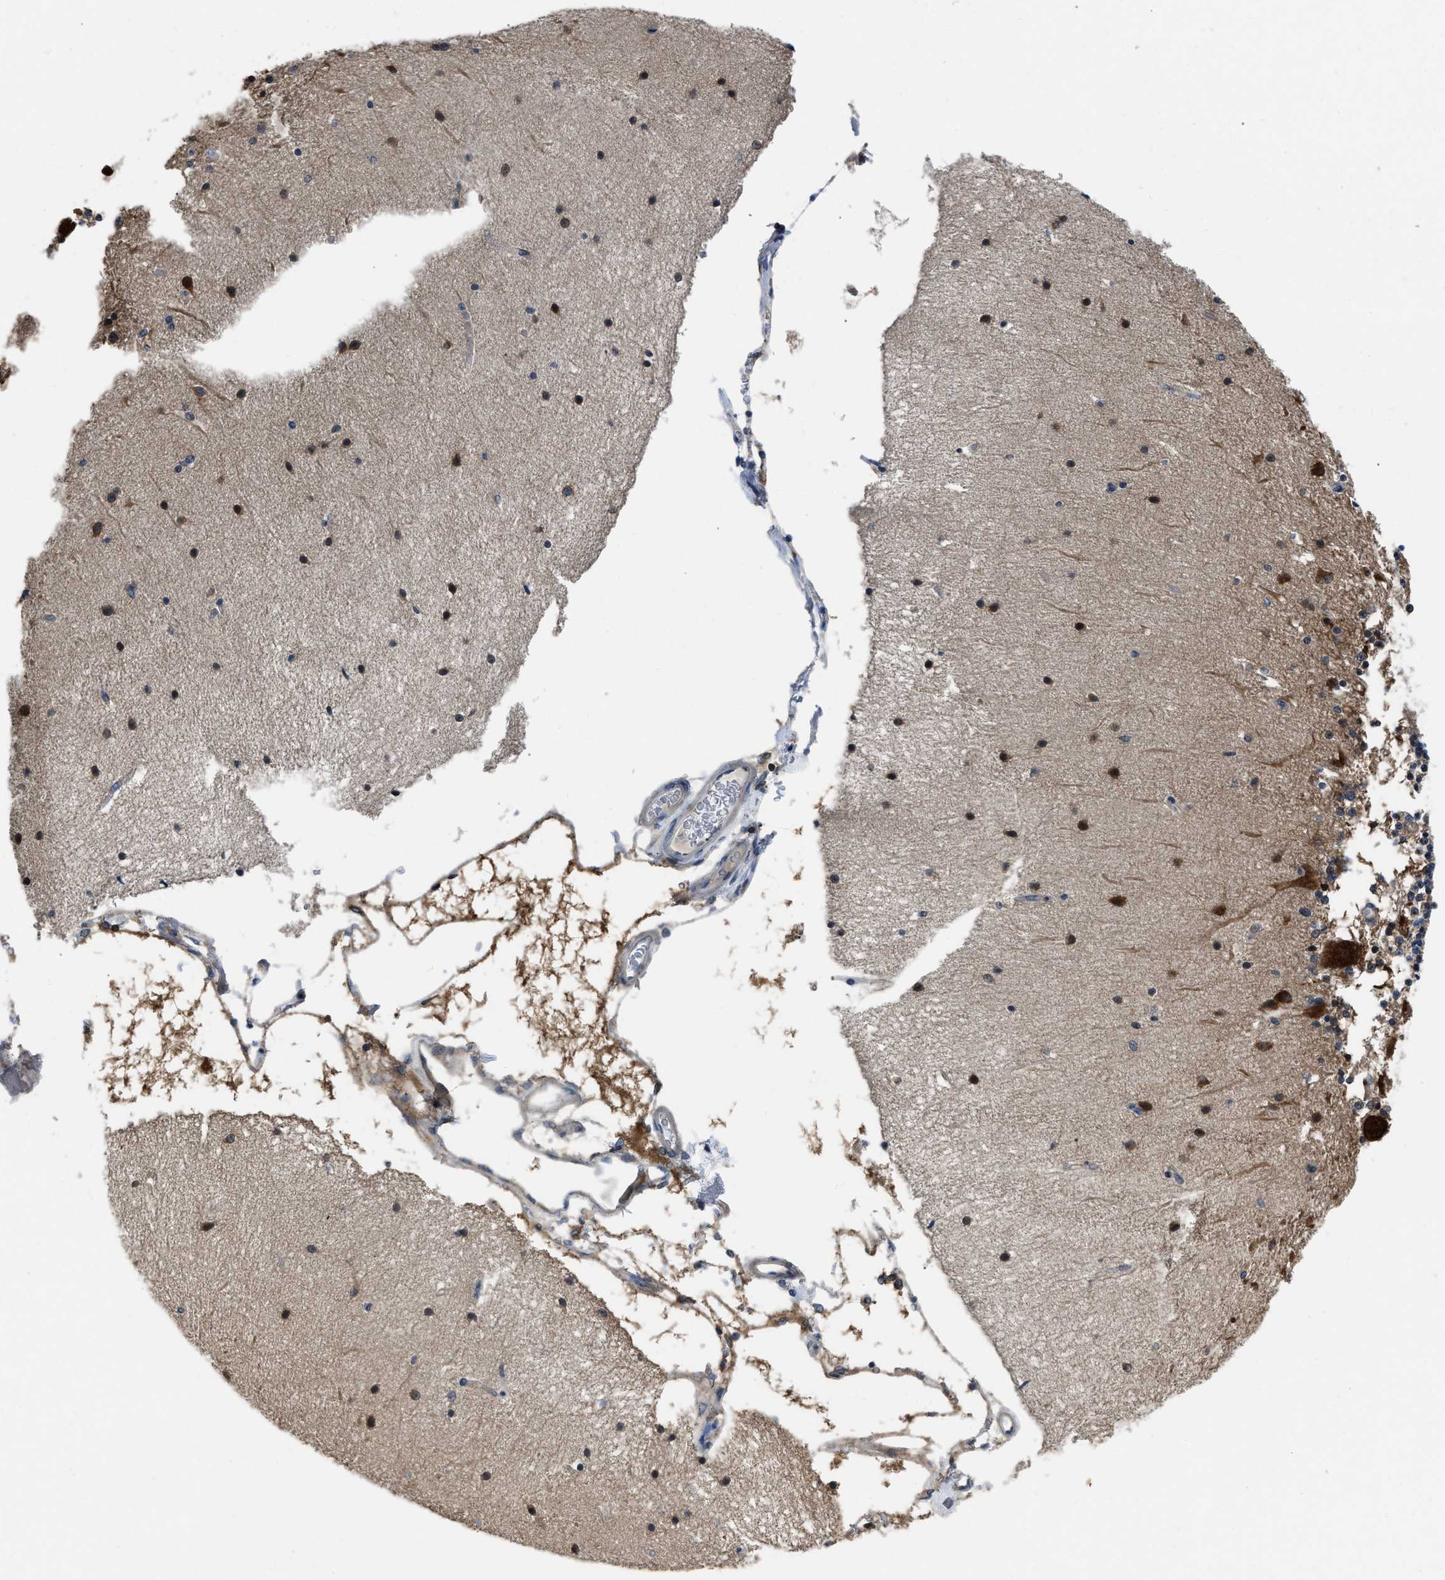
{"staining": {"intensity": "negative", "quantity": "none", "location": "none"}, "tissue": "cerebellum", "cell_type": "Cells in granular layer", "image_type": "normal", "snomed": [{"axis": "morphology", "description": "Normal tissue, NOS"}, {"axis": "topography", "description": "Cerebellum"}], "caption": "DAB (3,3'-diaminobenzidine) immunohistochemical staining of benign human cerebellum reveals no significant expression in cells in granular layer. (DAB (3,3'-diaminobenzidine) immunohistochemistry visualized using brightfield microscopy, high magnification).", "gene": "YARS1", "patient": {"sex": "female", "age": 54}}